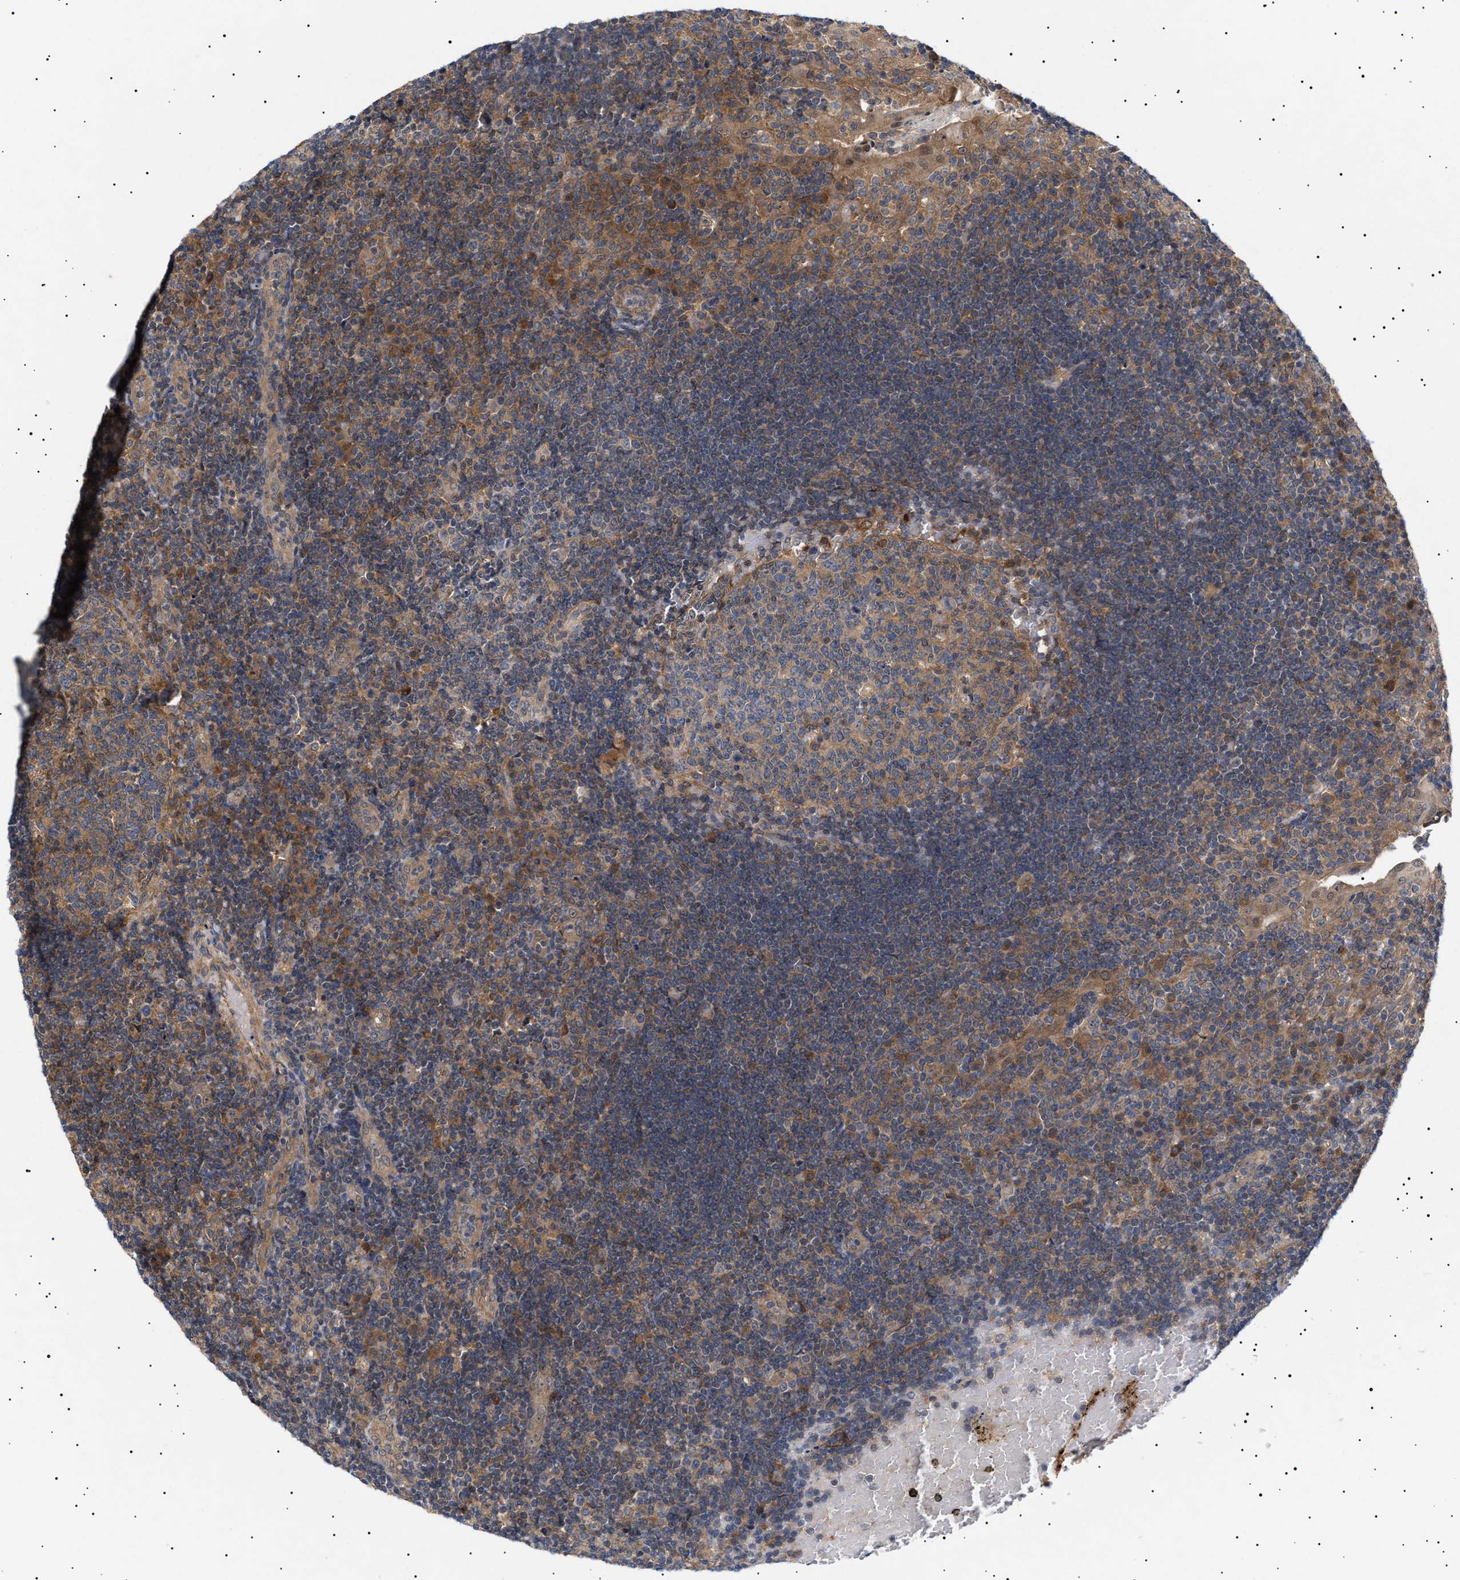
{"staining": {"intensity": "moderate", "quantity": ">75%", "location": "cytoplasmic/membranous"}, "tissue": "tonsil", "cell_type": "Germinal center cells", "image_type": "normal", "snomed": [{"axis": "morphology", "description": "Normal tissue, NOS"}, {"axis": "topography", "description": "Tonsil"}], "caption": "Immunohistochemistry (IHC) micrograph of benign tonsil: human tonsil stained using immunohistochemistry (IHC) shows medium levels of moderate protein expression localized specifically in the cytoplasmic/membranous of germinal center cells, appearing as a cytoplasmic/membranous brown color.", "gene": "NPLOC4", "patient": {"sex": "female", "age": 40}}